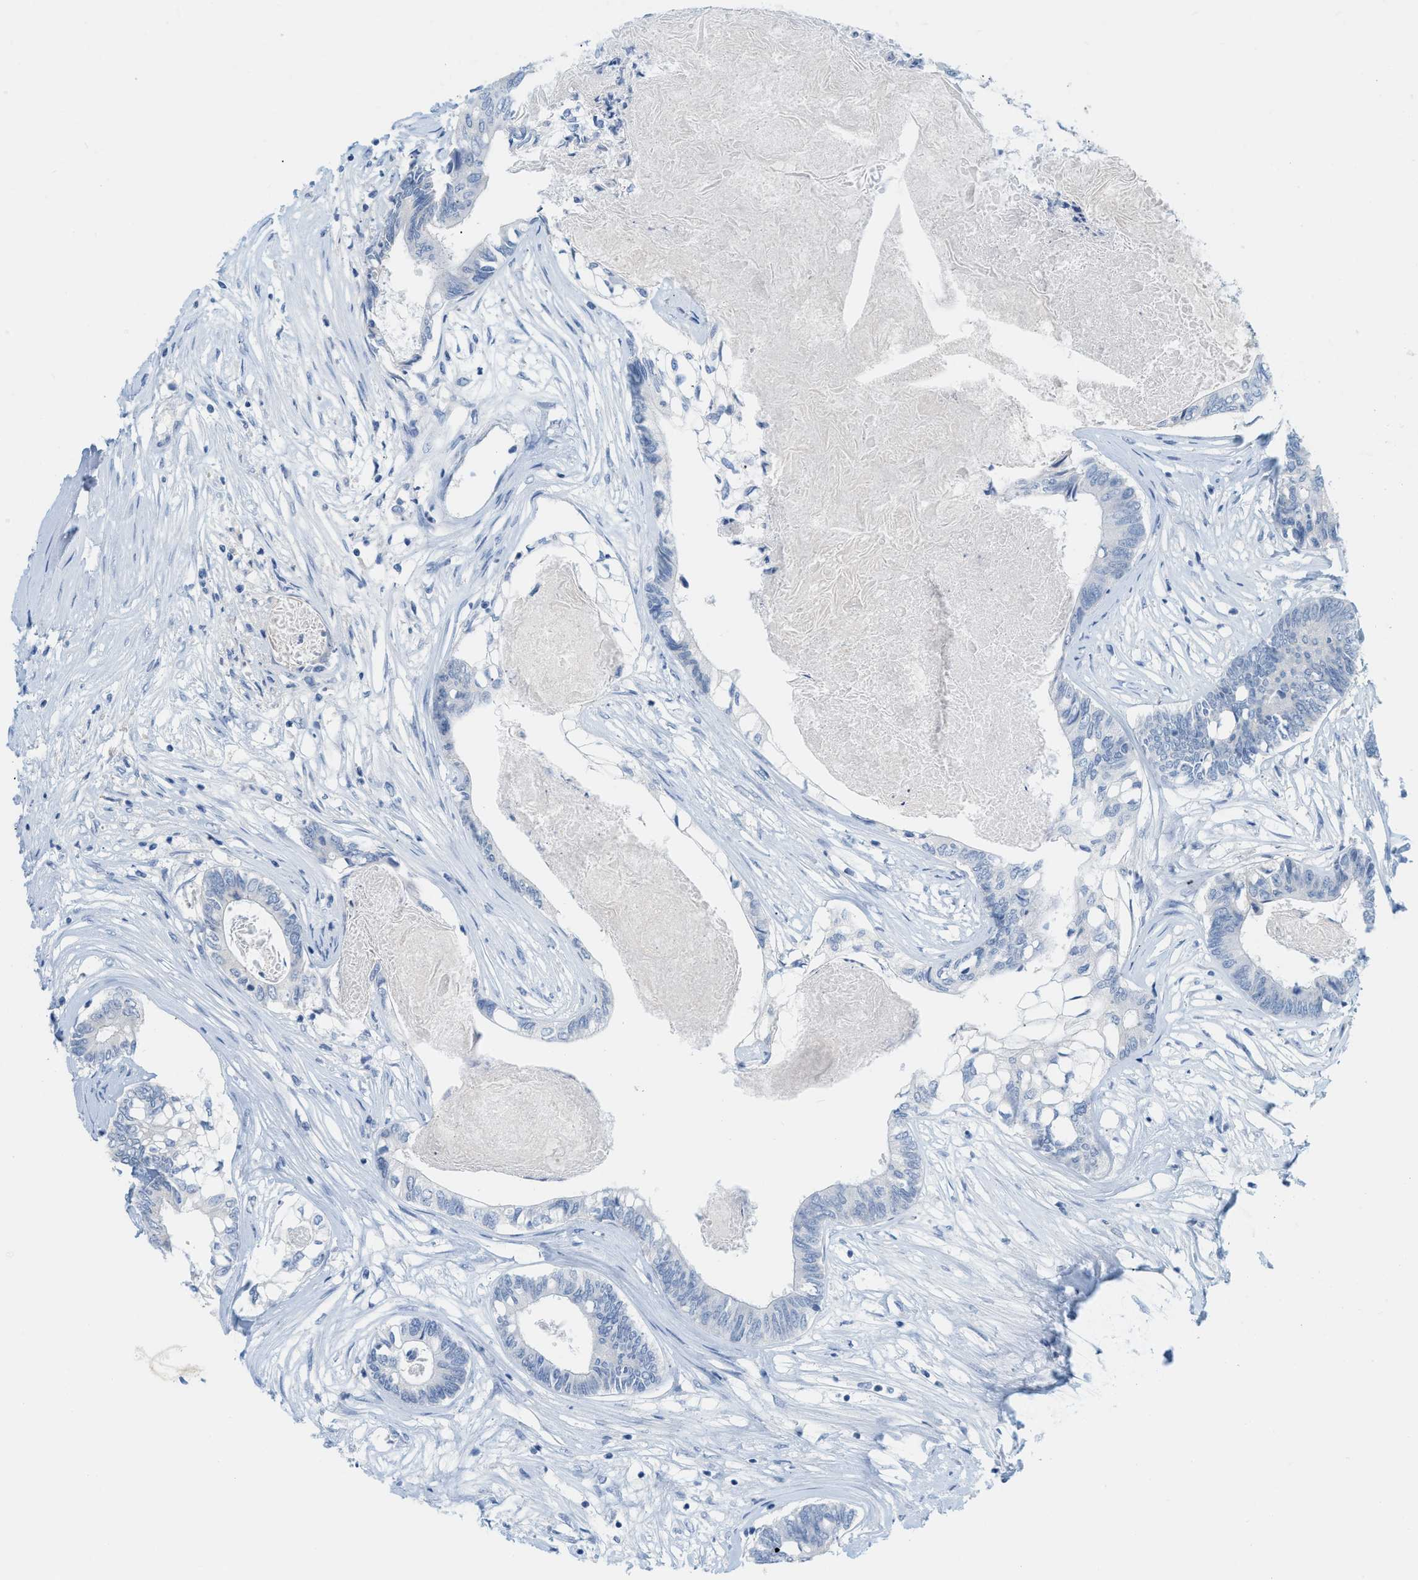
{"staining": {"intensity": "negative", "quantity": "none", "location": "none"}, "tissue": "colorectal cancer", "cell_type": "Tumor cells", "image_type": "cancer", "snomed": [{"axis": "morphology", "description": "Adenocarcinoma, NOS"}, {"axis": "topography", "description": "Rectum"}], "caption": "Adenocarcinoma (colorectal) stained for a protein using IHC shows no staining tumor cells.", "gene": "PAPPA", "patient": {"sex": "male", "age": 63}}